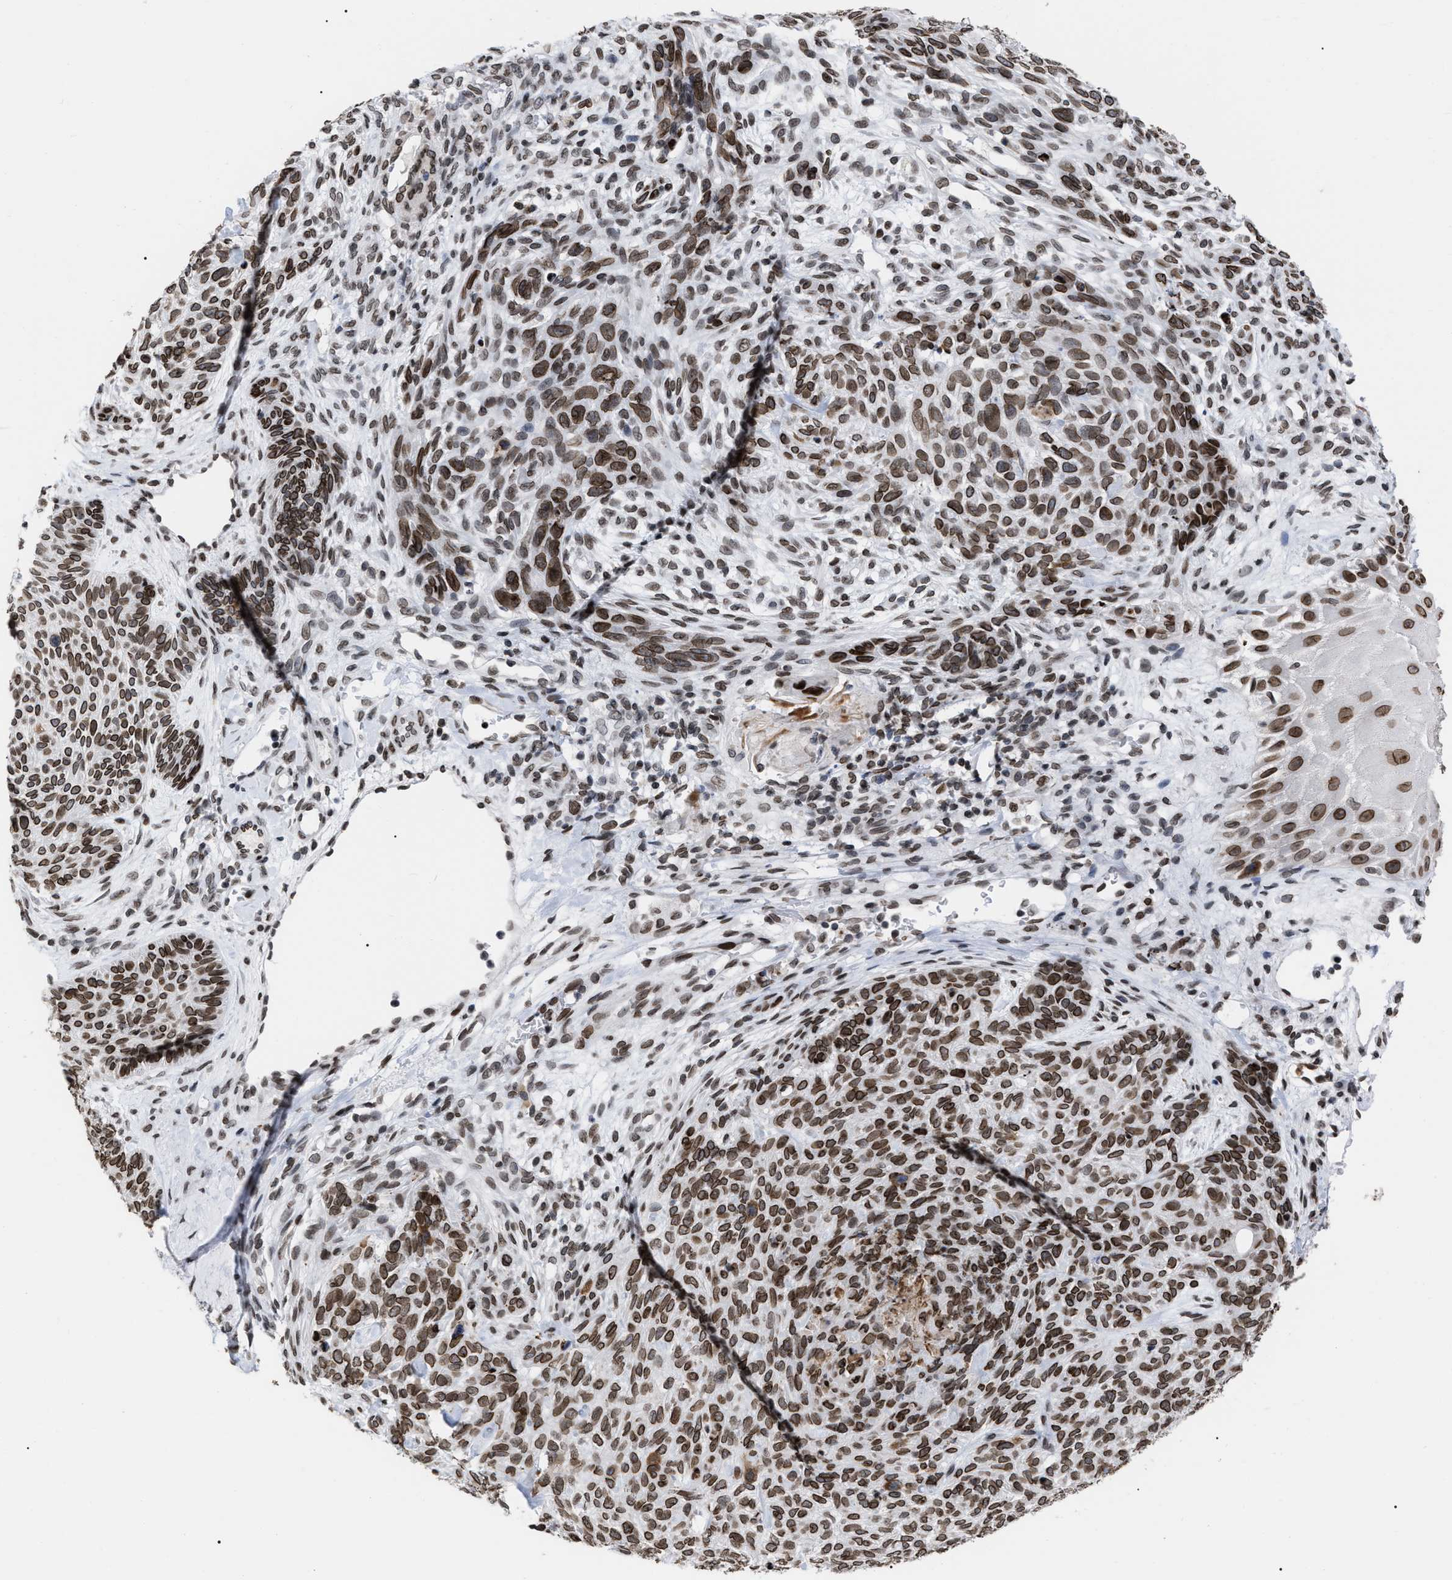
{"staining": {"intensity": "moderate", "quantity": ">75%", "location": "cytoplasmic/membranous,nuclear"}, "tissue": "skin cancer", "cell_type": "Tumor cells", "image_type": "cancer", "snomed": [{"axis": "morphology", "description": "Basal cell carcinoma"}, {"axis": "topography", "description": "Skin"}], "caption": "Moderate cytoplasmic/membranous and nuclear protein positivity is present in approximately >75% of tumor cells in skin basal cell carcinoma.", "gene": "TPR", "patient": {"sex": "male", "age": 55}}